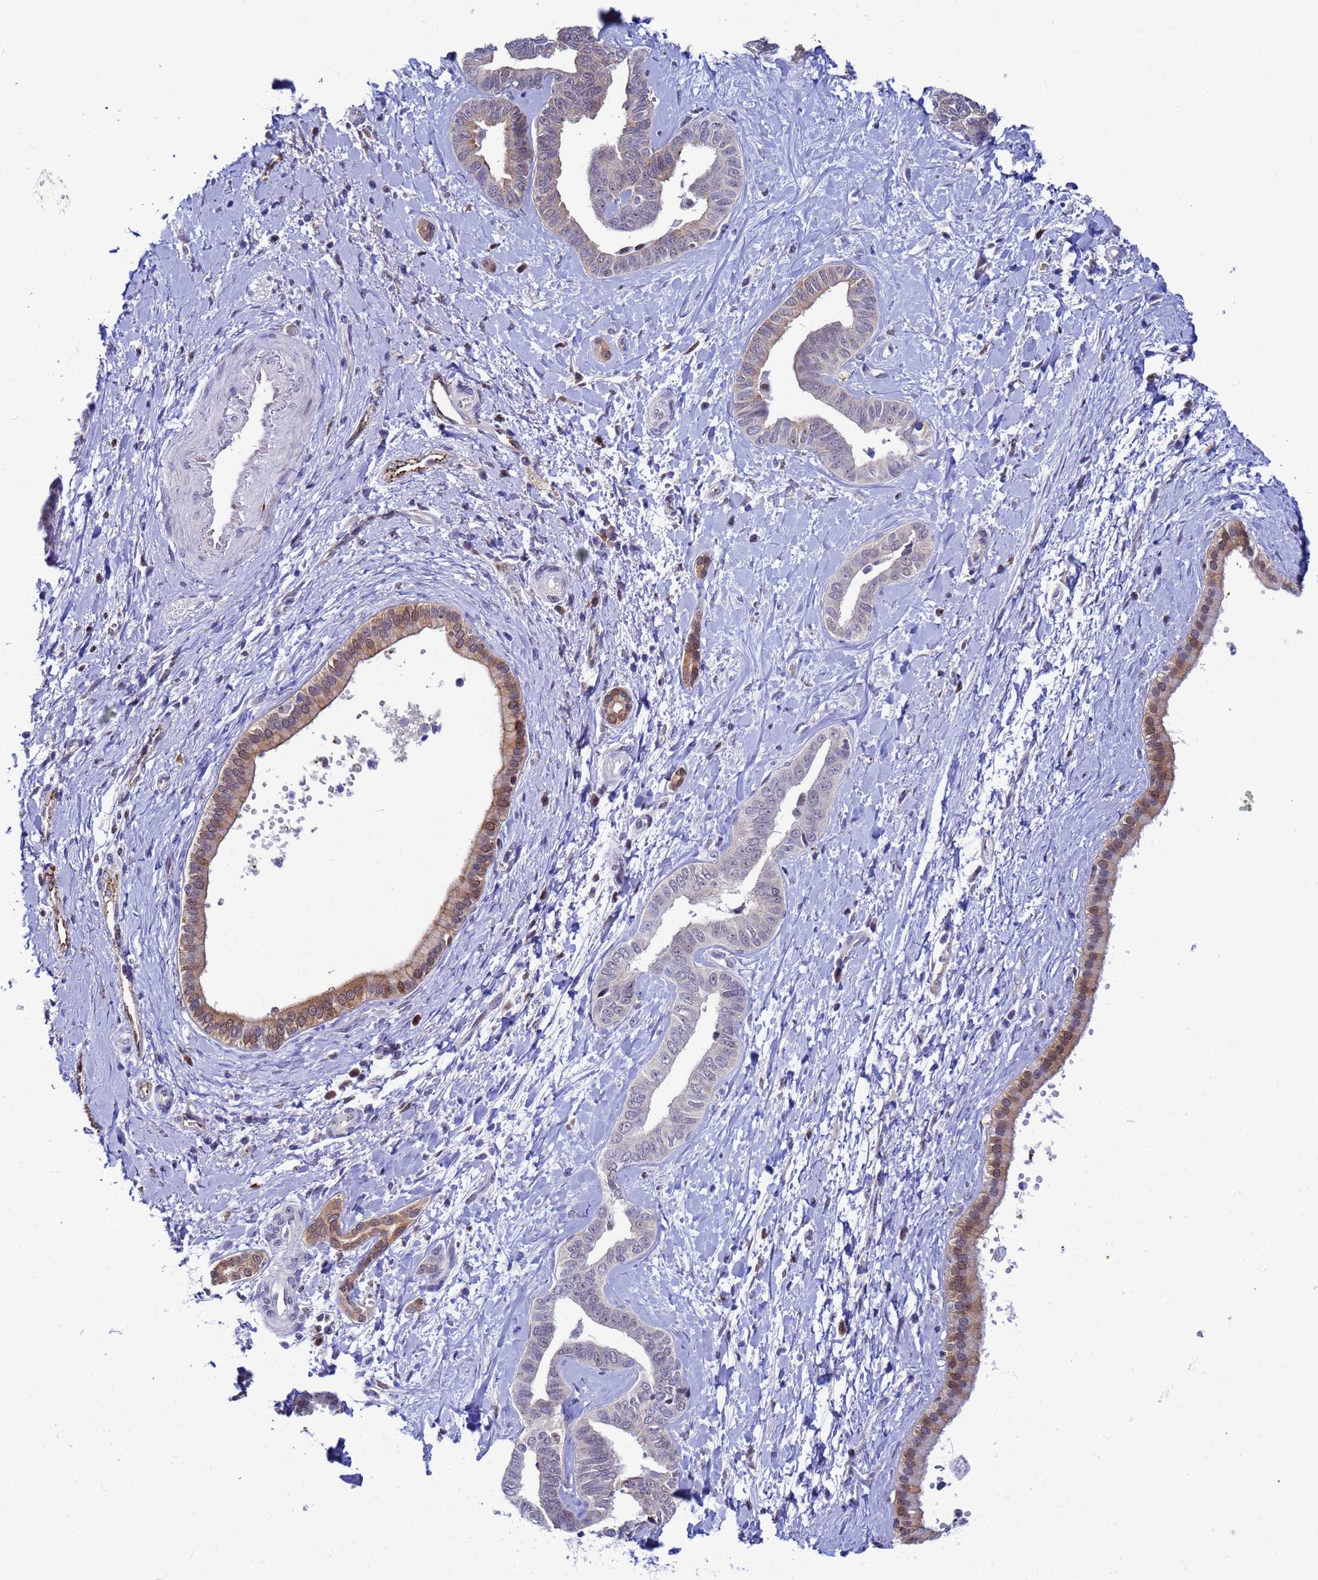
{"staining": {"intensity": "weak", "quantity": "<25%", "location": "cytoplasmic/membranous"}, "tissue": "liver cancer", "cell_type": "Tumor cells", "image_type": "cancer", "snomed": [{"axis": "morphology", "description": "Cholangiocarcinoma"}, {"axis": "topography", "description": "Liver"}], "caption": "Cholangiocarcinoma (liver) was stained to show a protein in brown. There is no significant staining in tumor cells. (DAB (3,3'-diaminobenzidine) immunohistochemistry (IHC) visualized using brightfield microscopy, high magnification).", "gene": "SLC25A37", "patient": {"sex": "female", "age": 77}}